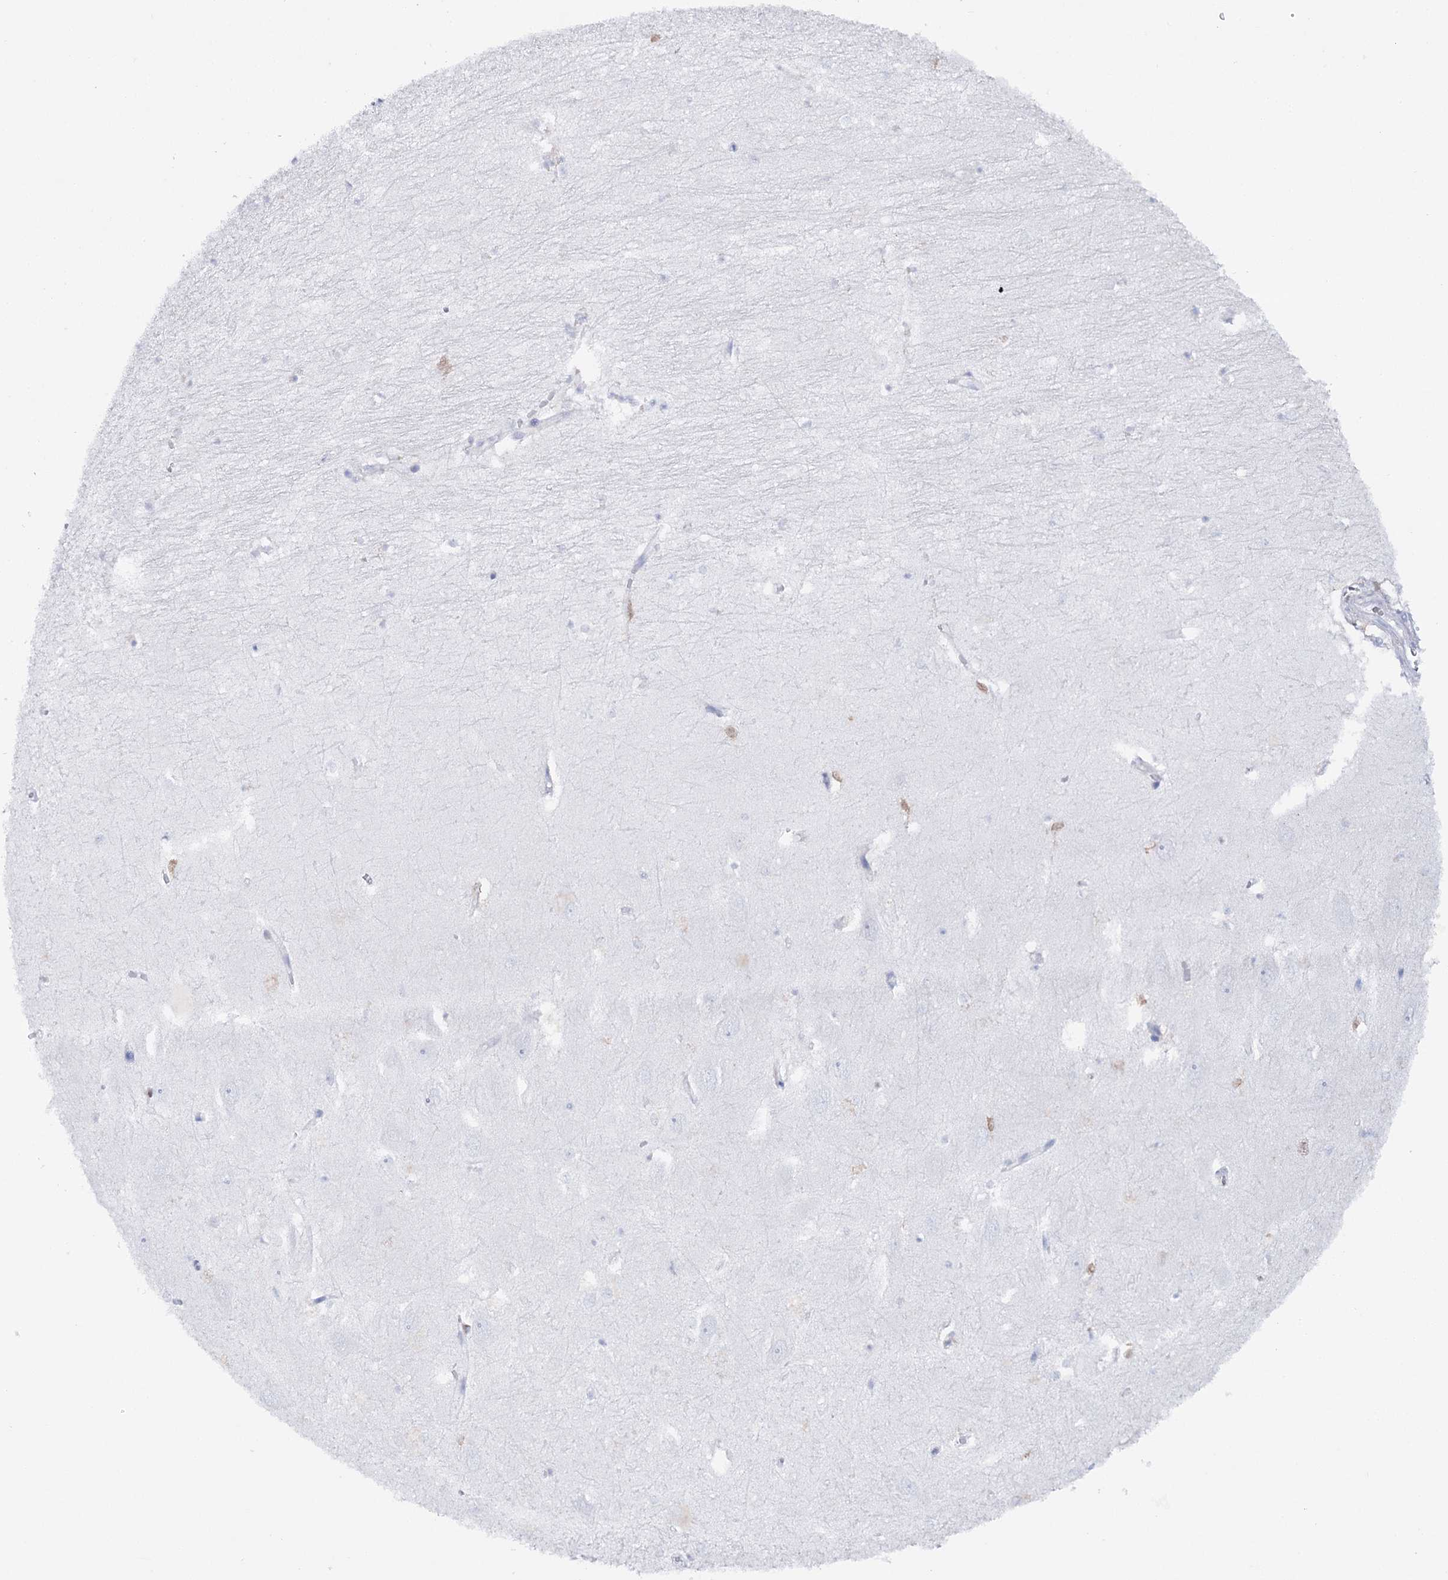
{"staining": {"intensity": "negative", "quantity": "none", "location": "none"}, "tissue": "hippocampus", "cell_type": "Glial cells", "image_type": "normal", "snomed": [{"axis": "morphology", "description": "Normal tissue, NOS"}, {"axis": "topography", "description": "Hippocampus"}], "caption": "IHC of unremarkable hippocampus demonstrates no expression in glial cells. (DAB (3,3'-diaminobenzidine) immunohistochemistry visualized using brightfield microscopy, high magnification).", "gene": "UGDH", "patient": {"sex": "female", "age": 64}}